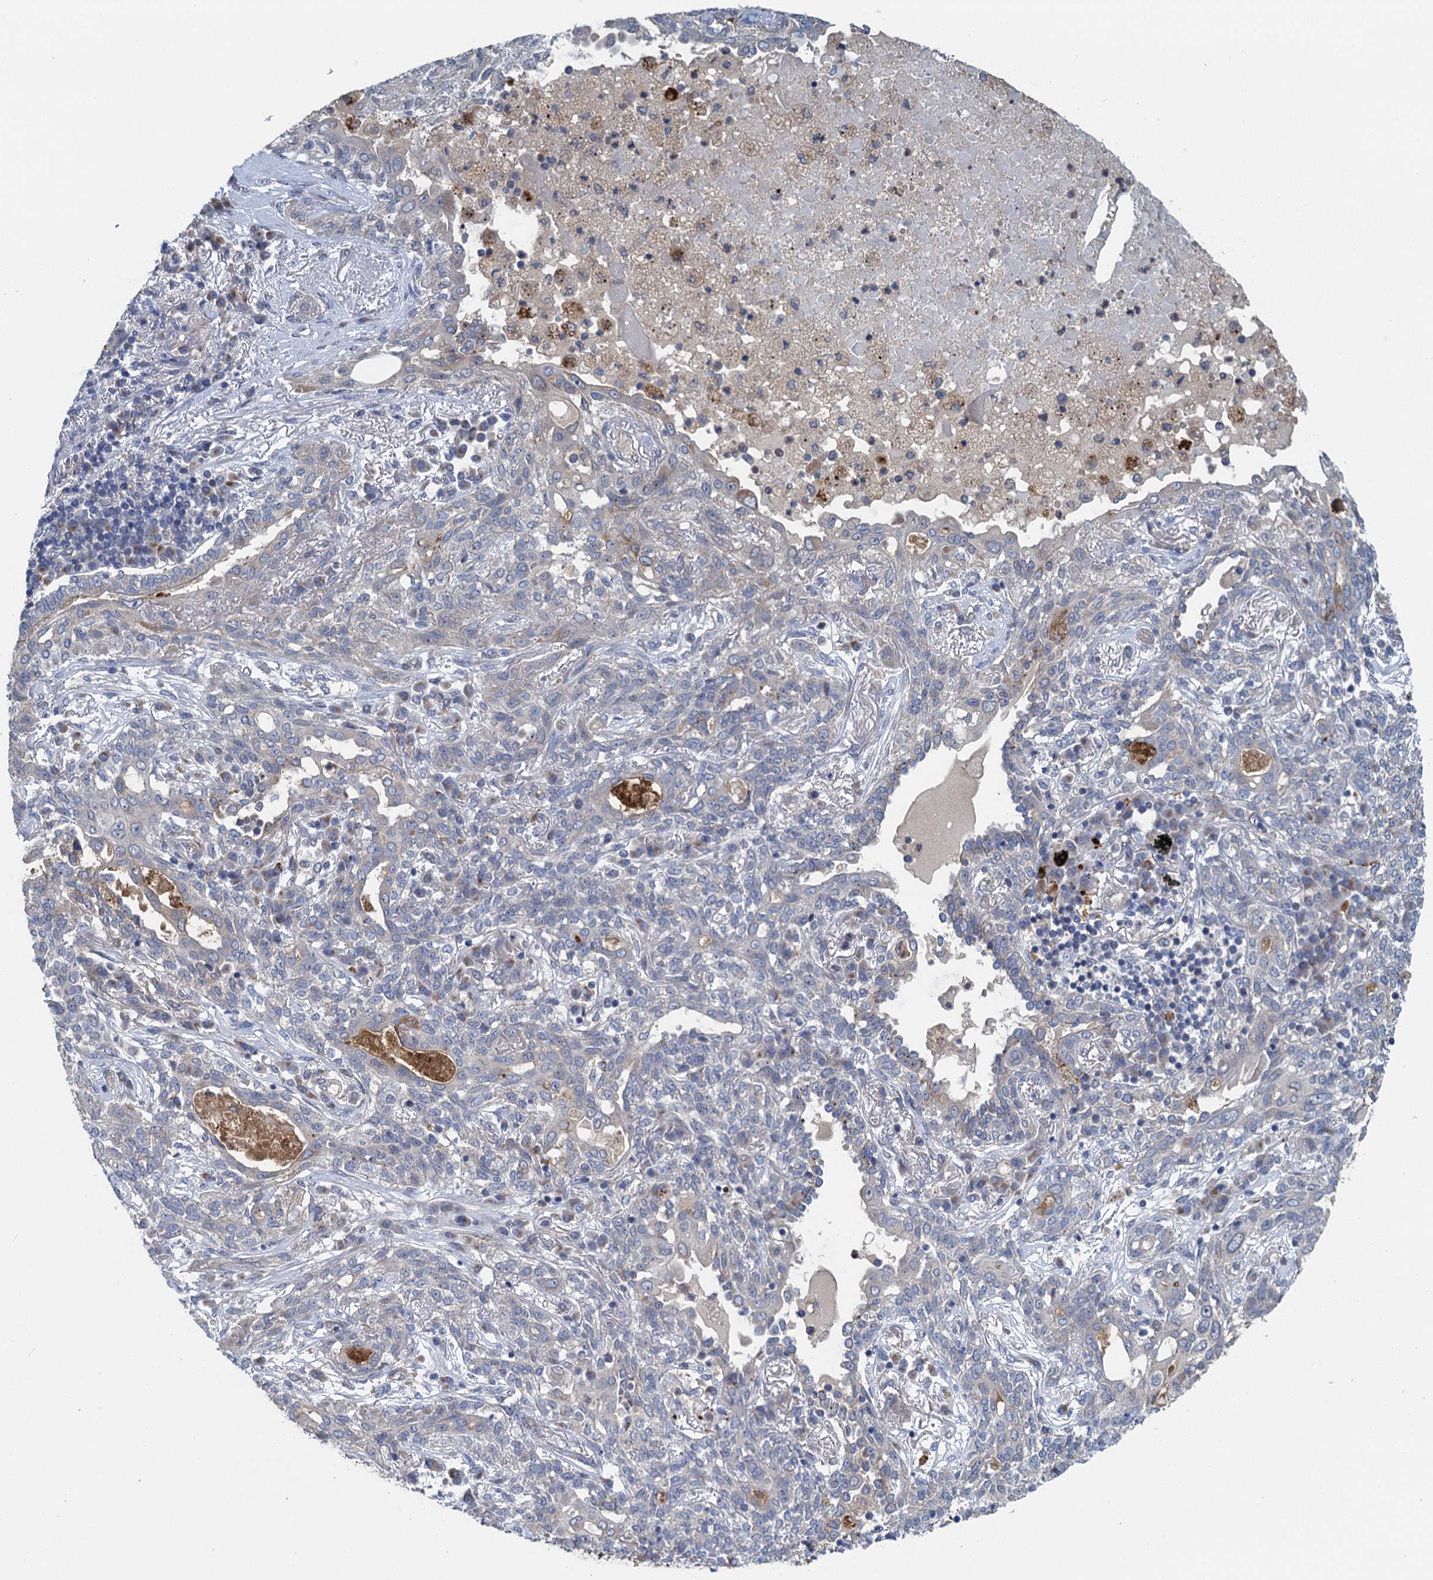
{"staining": {"intensity": "negative", "quantity": "none", "location": "none"}, "tissue": "lung cancer", "cell_type": "Tumor cells", "image_type": "cancer", "snomed": [{"axis": "morphology", "description": "Squamous cell carcinoma, NOS"}, {"axis": "topography", "description": "Lung"}], "caption": "This is an immunohistochemistry (IHC) photomicrograph of human lung cancer. There is no positivity in tumor cells.", "gene": "KBTBD8", "patient": {"sex": "female", "age": 70}}